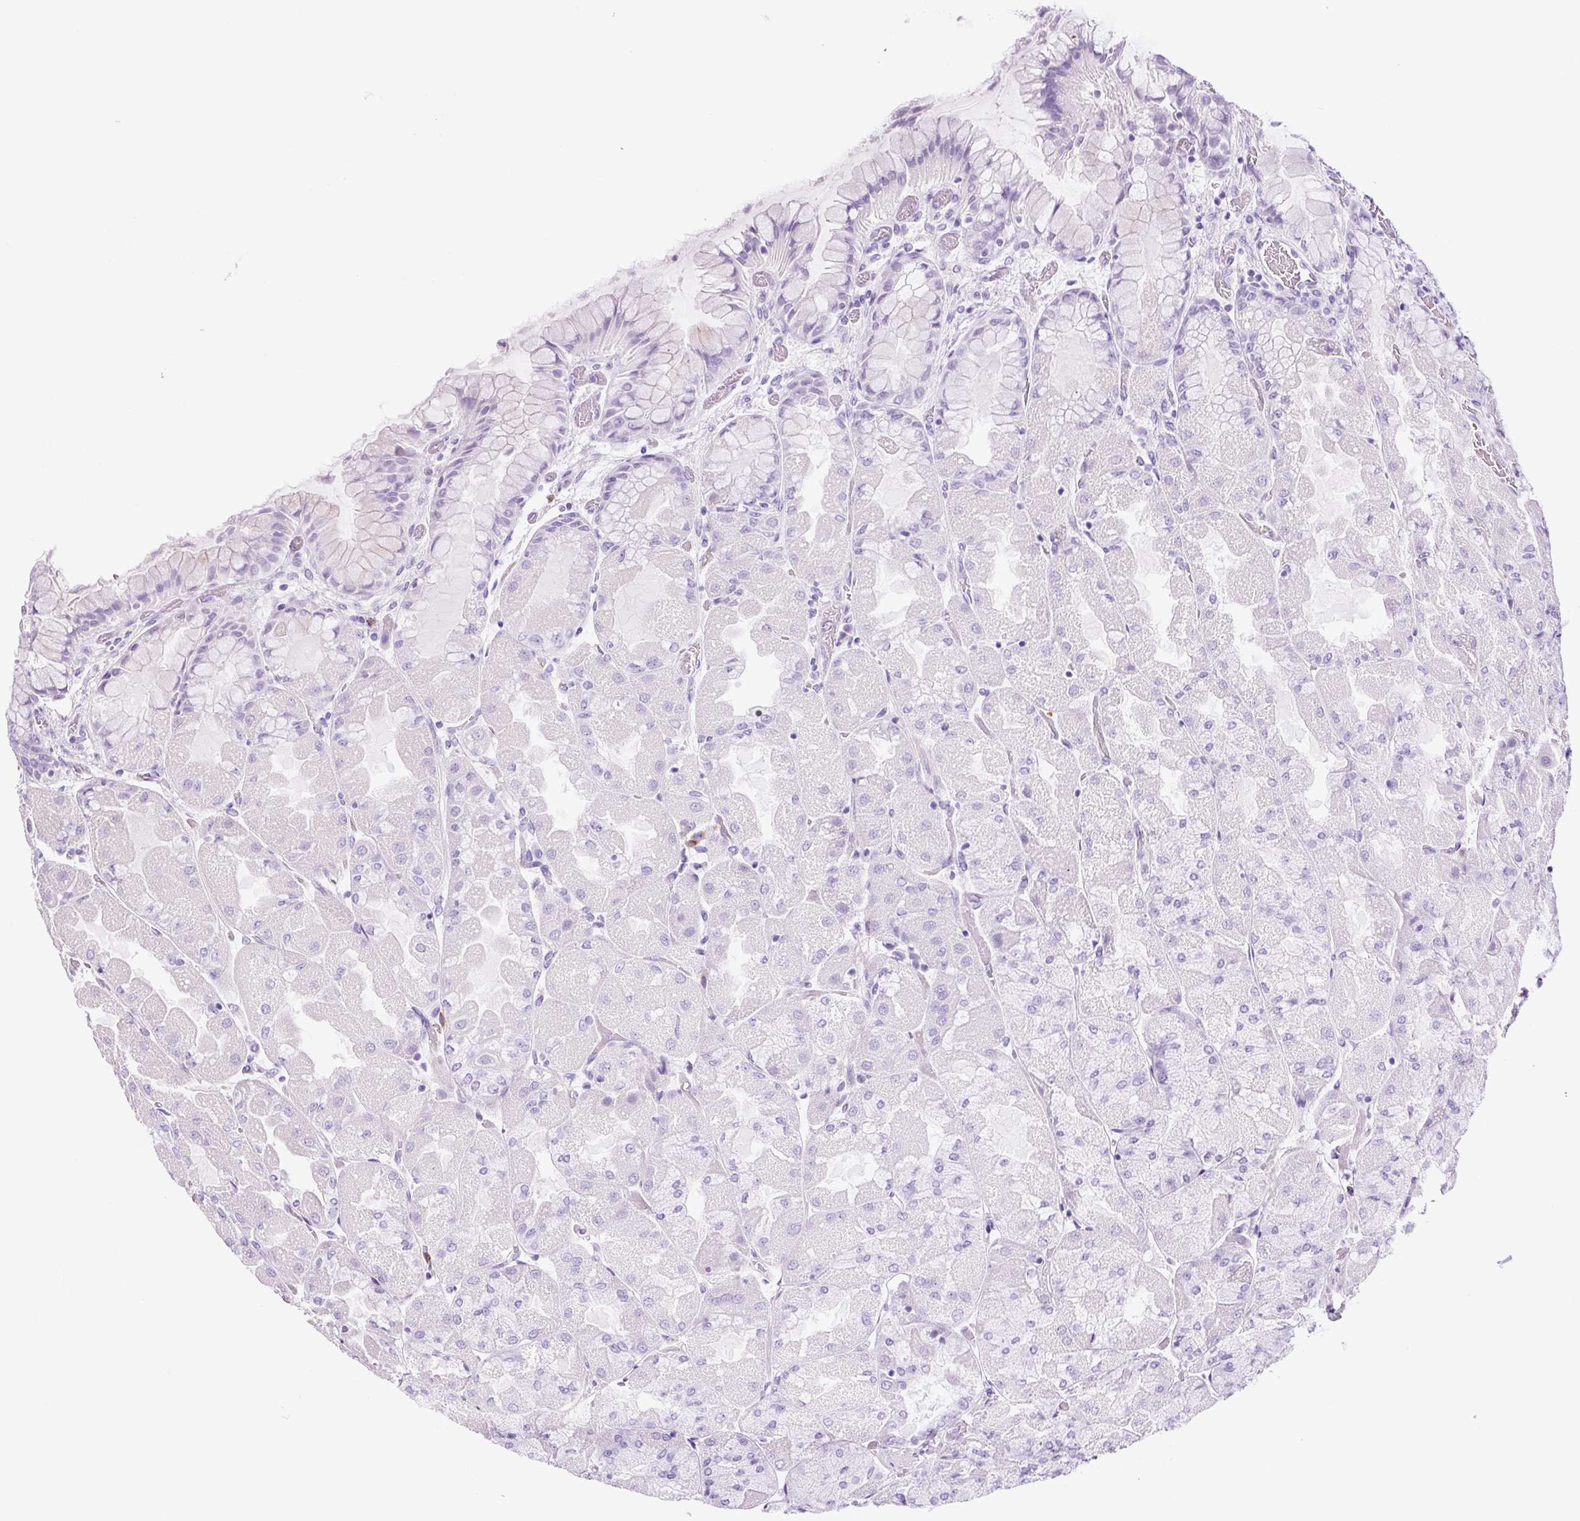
{"staining": {"intensity": "negative", "quantity": "none", "location": "none"}, "tissue": "stomach", "cell_type": "Glandular cells", "image_type": "normal", "snomed": [{"axis": "morphology", "description": "Normal tissue, NOS"}, {"axis": "topography", "description": "Stomach"}], "caption": "Micrograph shows no significant protein positivity in glandular cells of unremarkable stomach.", "gene": "RNF212B", "patient": {"sex": "female", "age": 61}}